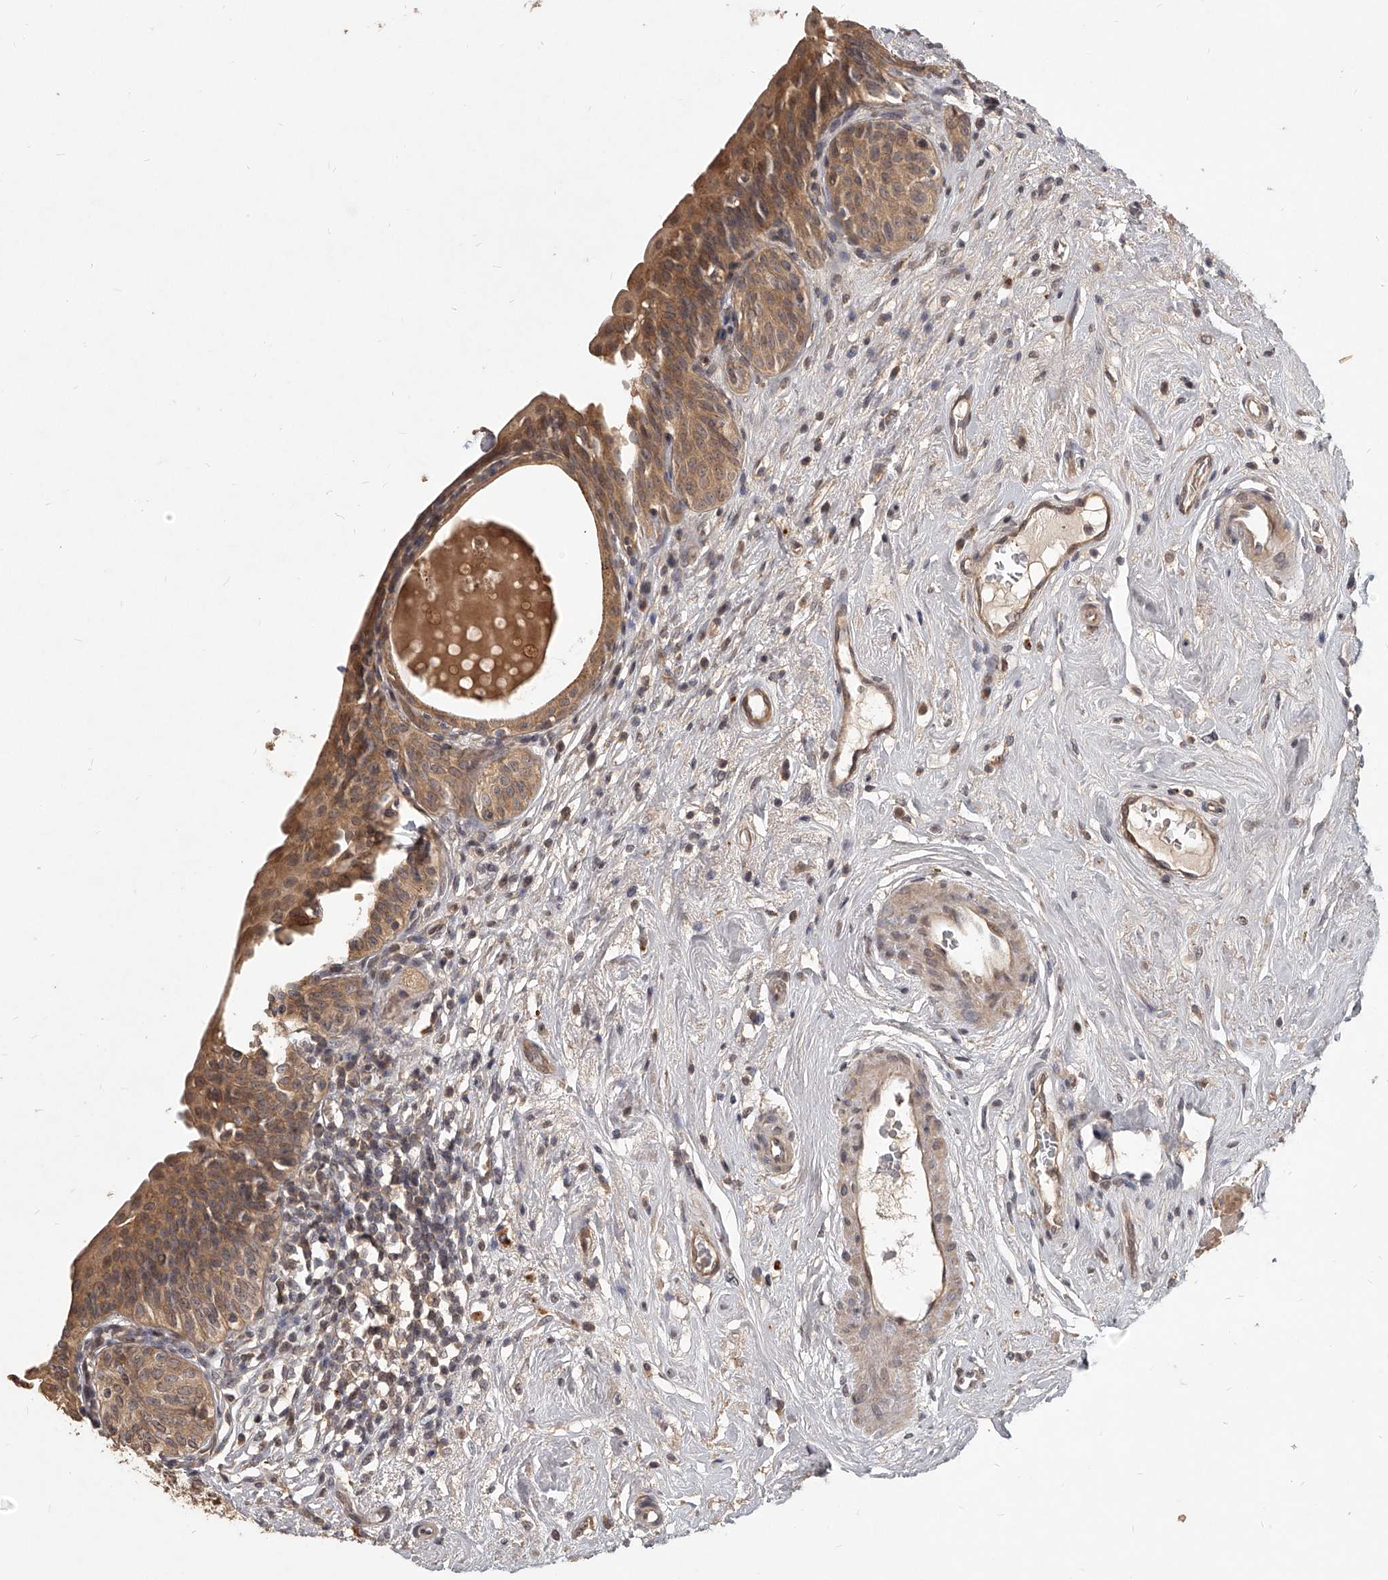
{"staining": {"intensity": "moderate", "quantity": ">75%", "location": "cytoplasmic/membranous"}, "tissue": "urinary bladder", "cell_type": "Urothelial cells", "image_type": "normal", "snomed": [{"axis": "morphology", "description": "Normal tissue, NOS"}, {"axis": "topography", "description": "Urinary bladder"}], "caption": "Urothelial cells show medium levels of moderate cytoplasmic/membranous staining in approximately >75% of cells in normal human urinary bladder. (DAB IHC with brightfield microscopy, high magnification).", "gene": "SLC37A1", "patient": {"sex": "male", "age": 83}}